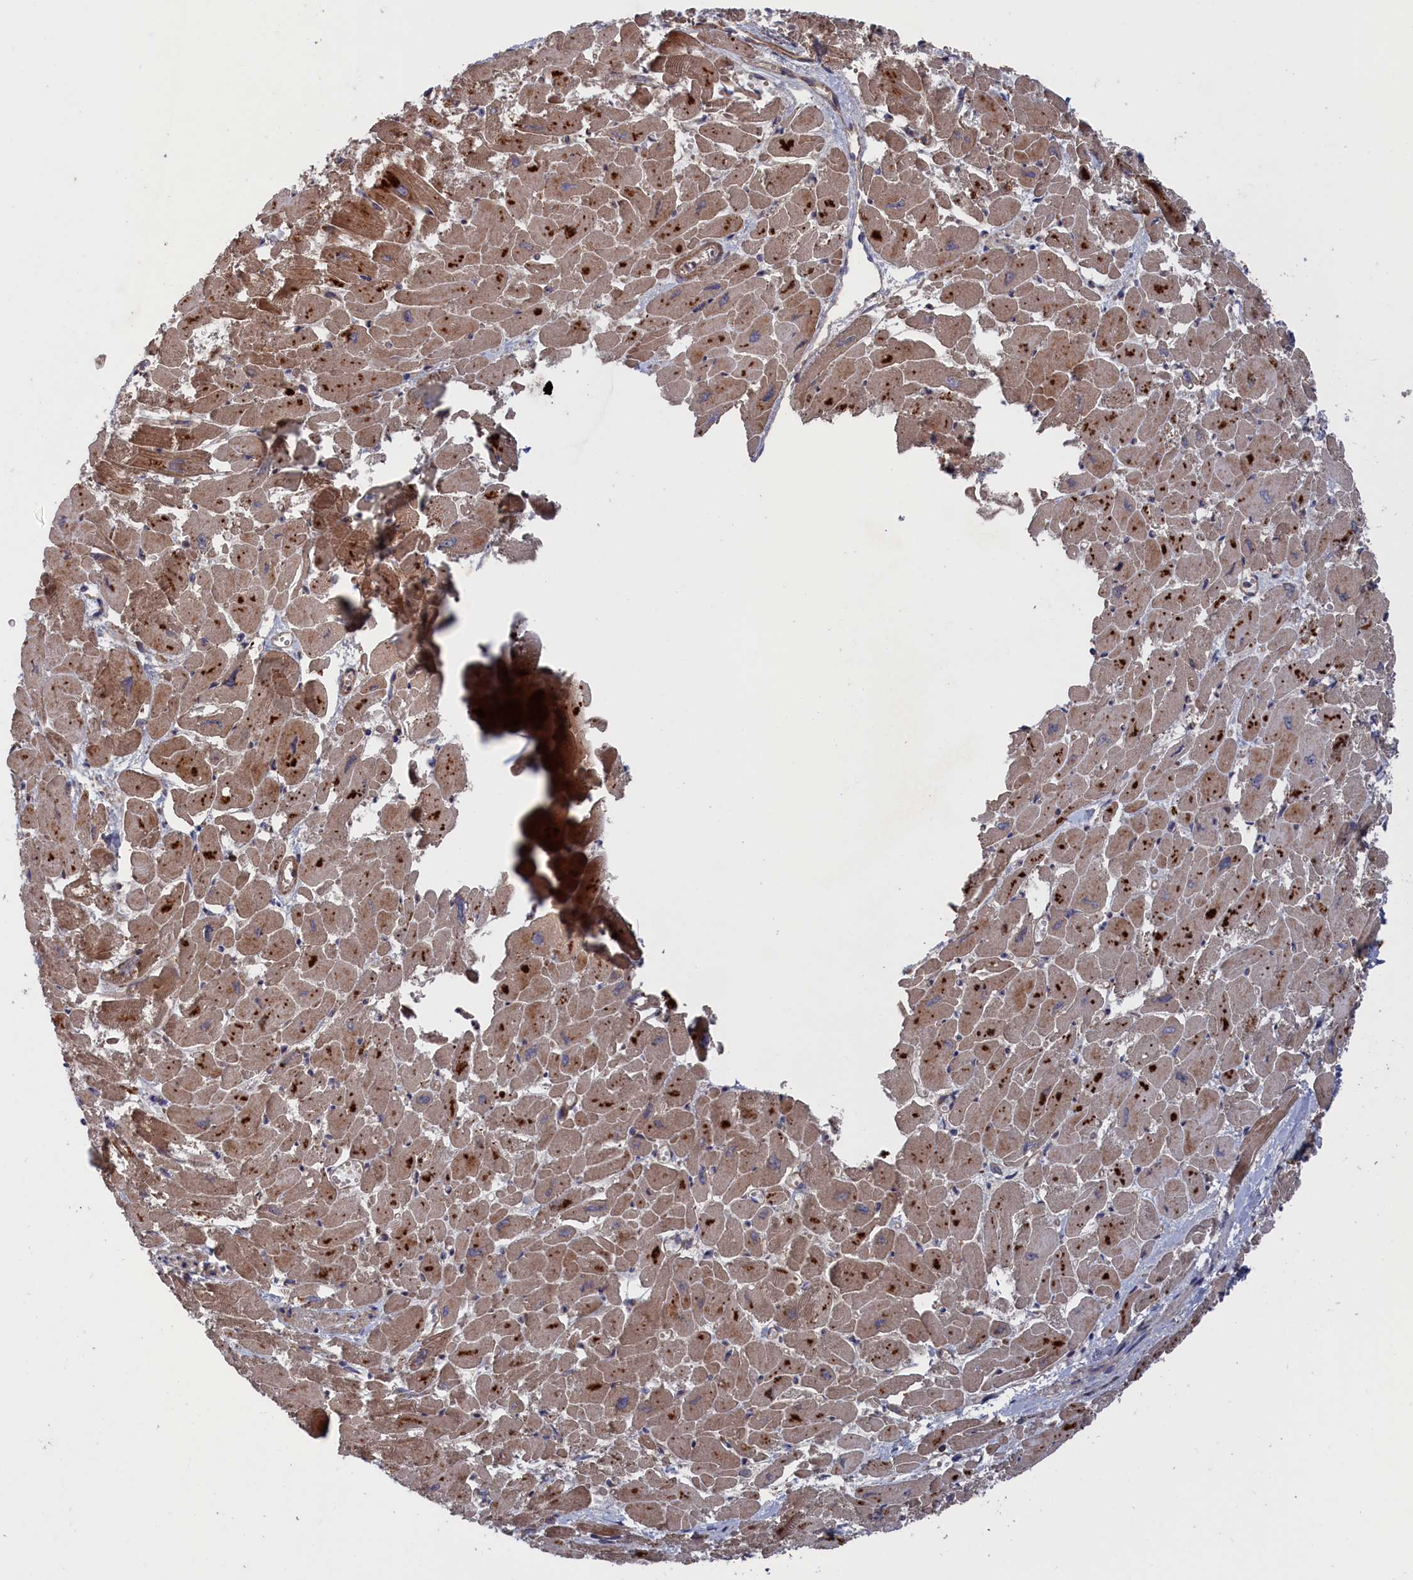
{"staining": {"intensity": "moderate", "quantity": ">75%", "location": "cytoplasmic/membranous"}, "tissue": "heart muscle", "cell_type": "Cardiomyocytes", "image_type": "normal", "snomed": [{"axis": "morphology", "description": "Normal tissue, NOS"}, {"axis": "topography", "description": "Heart"}], "caption": "Protein expression analysis of unremarkable heart muscle demonstrates moderate cytoplasmic/membranous staining in about >75% of cardiomyocytes. Immunohistochemistry (ihc) stains the protein of interest in brown and the nuclei are stained blue.", "gene": "PLA2G15", "patient": {"sex": "male", "age": 54}}